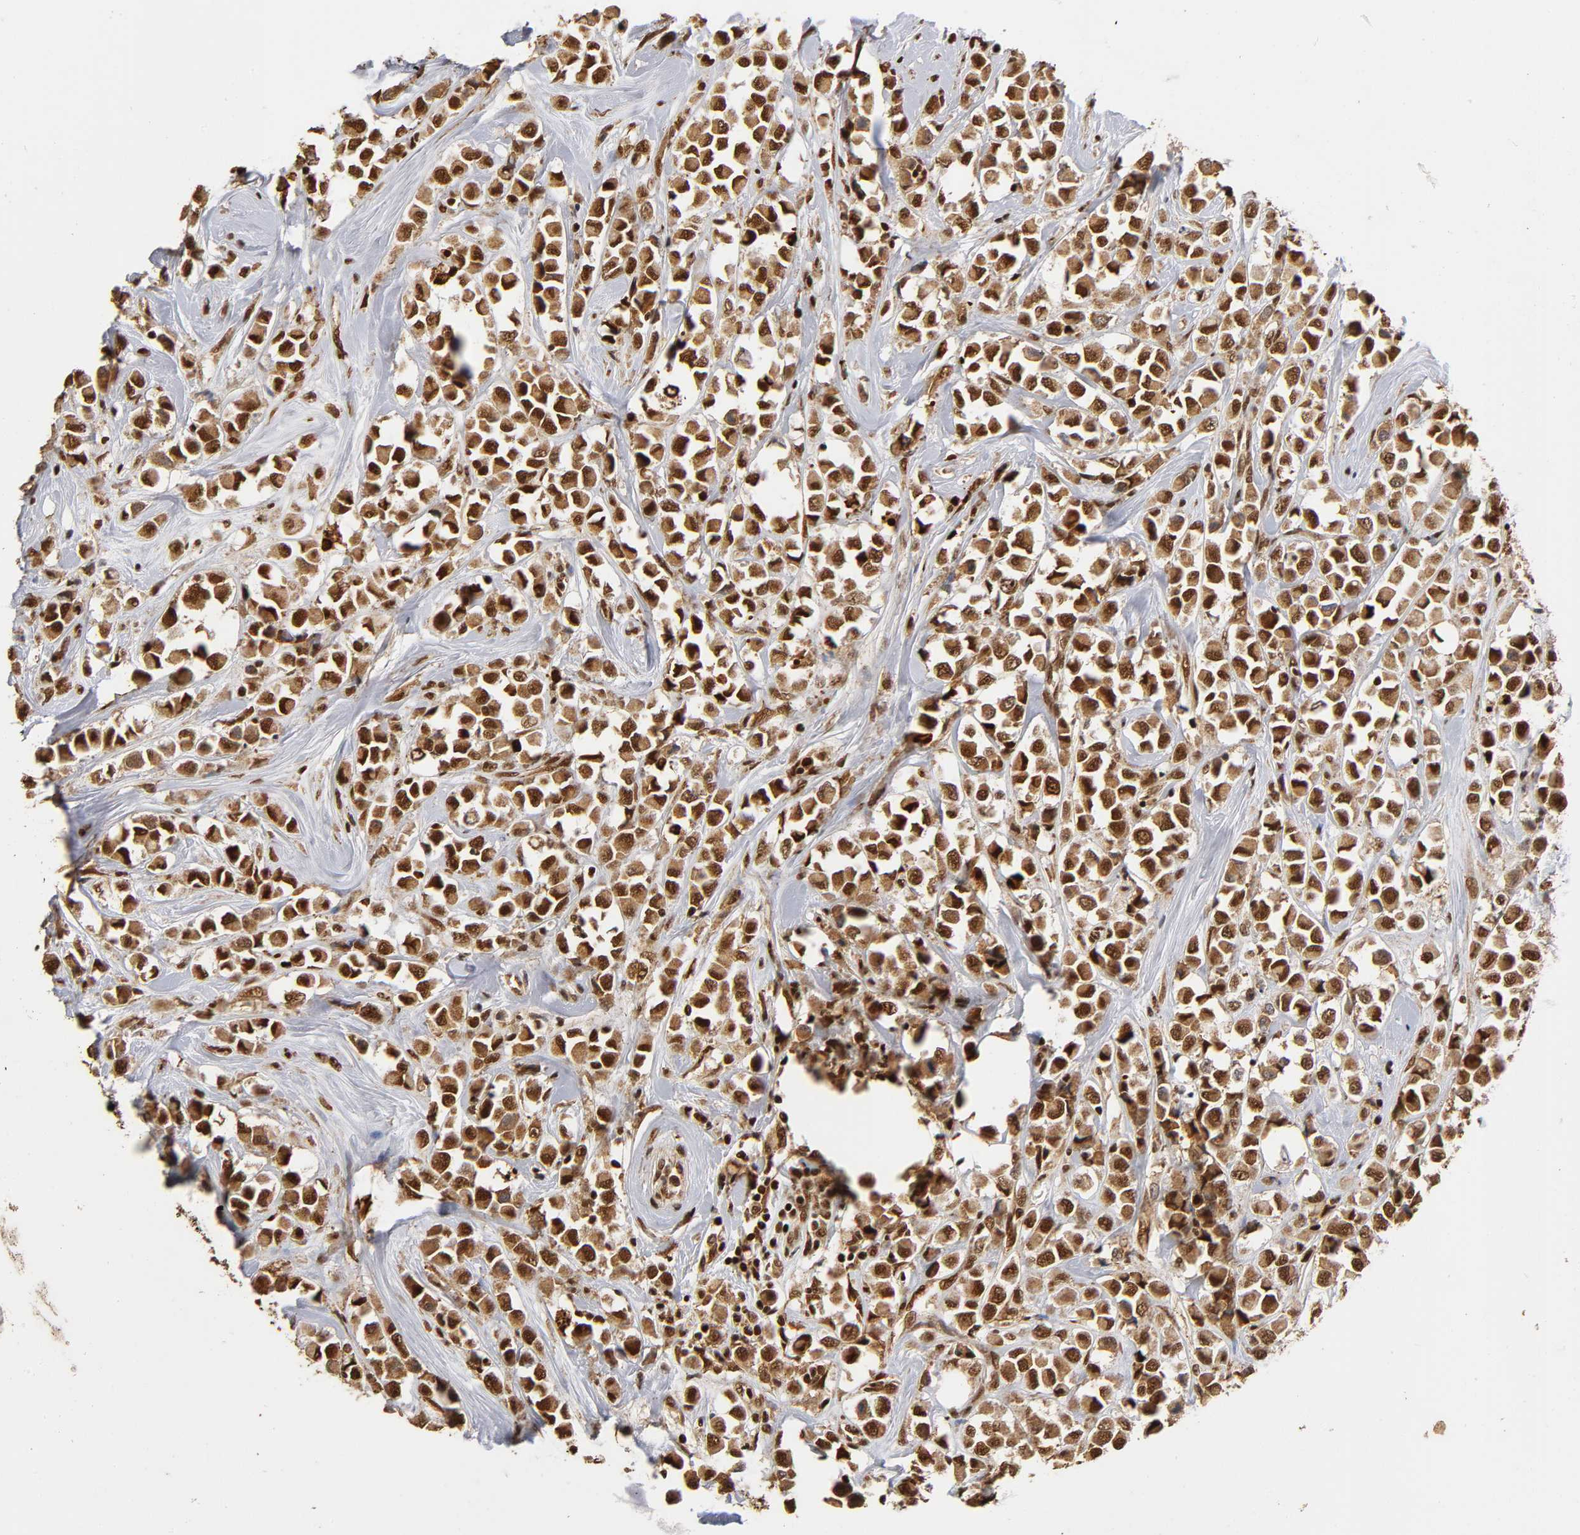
{"staining": {"intensity": "strong", "quantity": ">75%", "location": "cytoplasmic/membranous,nuclear"}, "tissue": "breast cancer", "cell_type": "Tumor cells", "image_type": "cancer", "snomed": [{"axis": "morphology", "description": "Duct carcinoma"}, {"axis": "topography", "description": "Breast"}], "caption": "High-magnification brightfield microscopy of breast infiltrating ductal carcinoma stained with DAB (brown) and counterstained with hematoxylin (blue). tumor cells exhibit strong cytoplasmic/membranous and nuclear expression is seen in approximately>75% of cells.", "gene": "RNF122", "patient": {"sex": "female", "age": 61}}